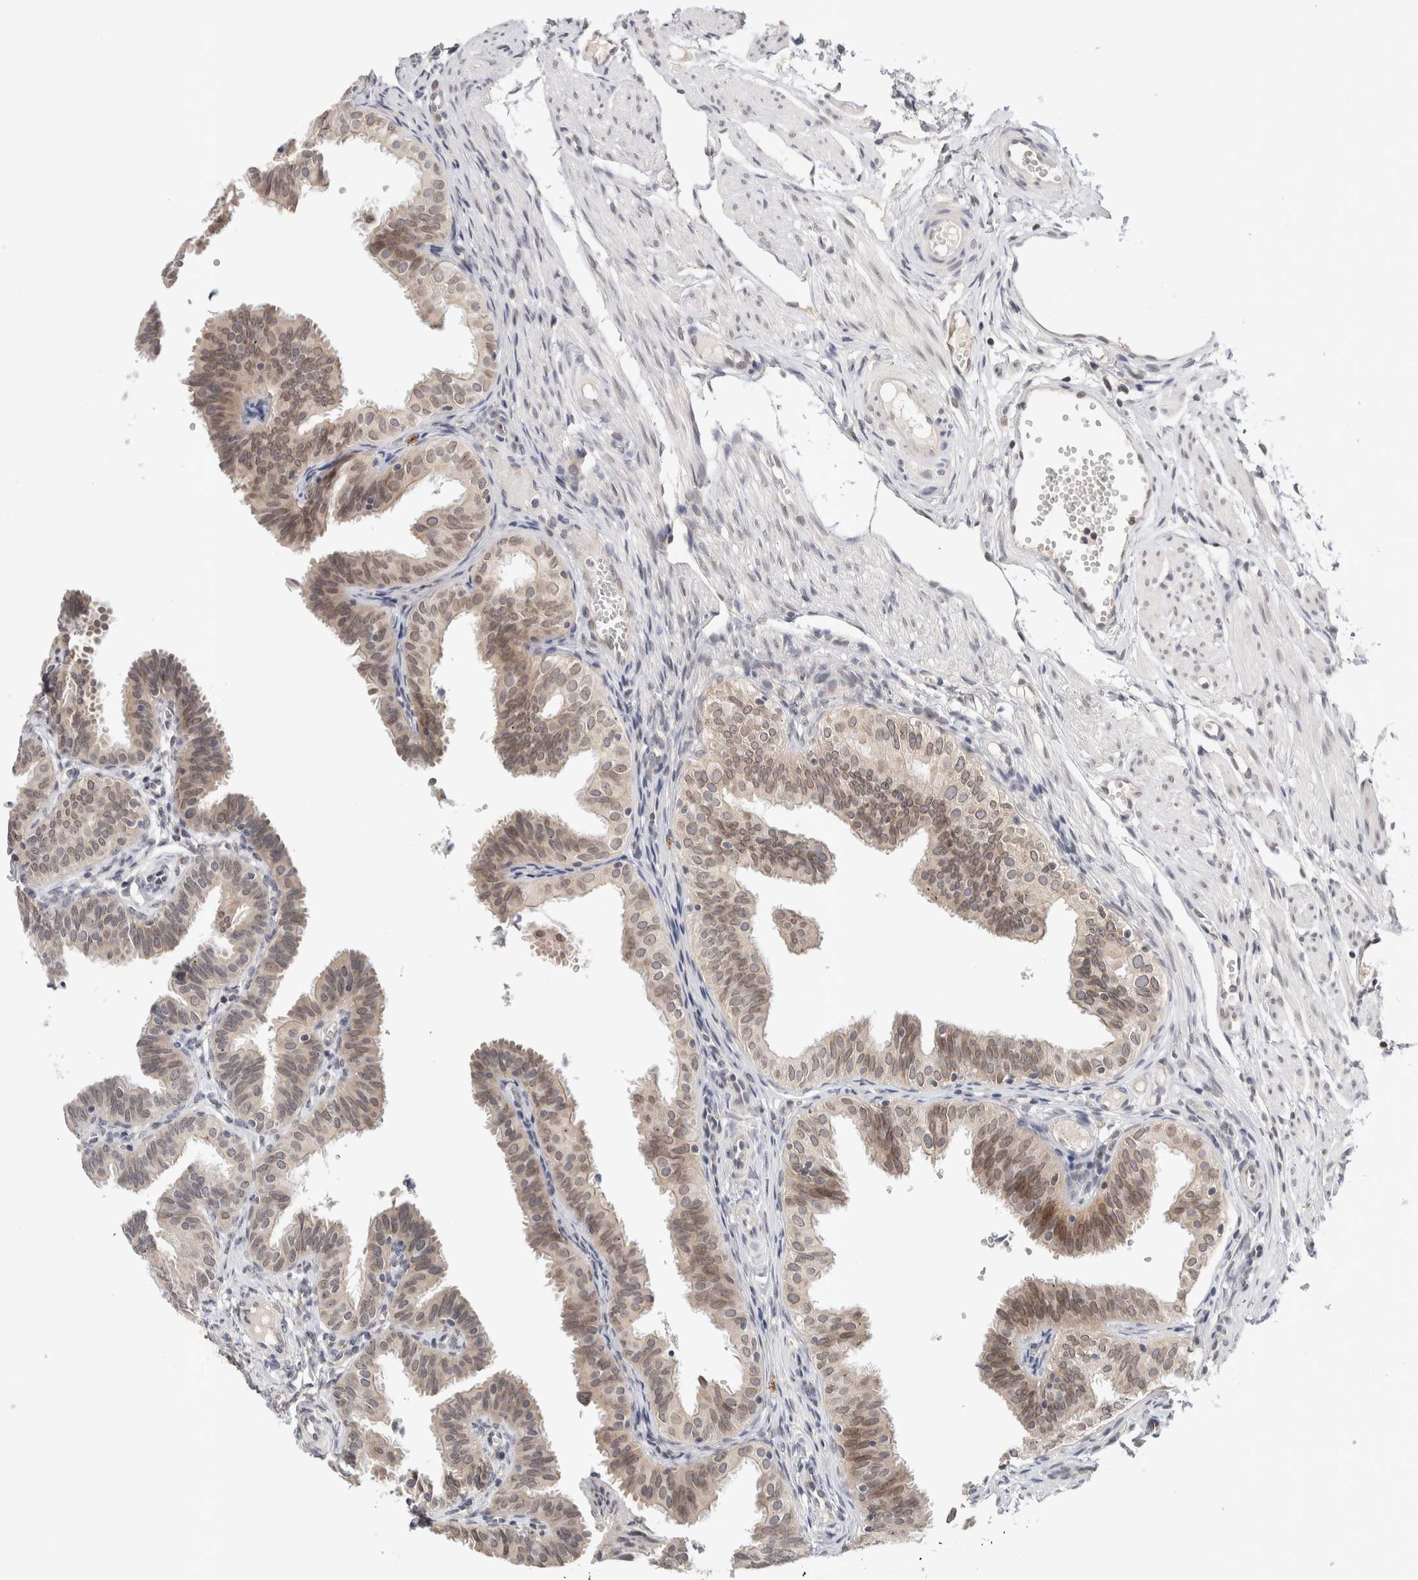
{"staining": {"intensity": "weak", "quantity": "25%-75%", "location": "cytoplasmic/membranous,nuclear"}, "tissue": "fallopian tube", "cell_type": "Glandular cells", "image_type": "normal", "snomed": [{"axis": "morphology", "description": "Normal tissue, NOS"}, {"axis": "topography", "description": "Fallopian tube"}], "caption": "The immunohistochemical stain shows weak cytoplasmic/membranous,nuclear positivity in glandular cells of unremarkable fallopian tube. Nuclei are stained in blue.", "gene": "CRAT", "patient": {"sex": "female", "age": 35}}